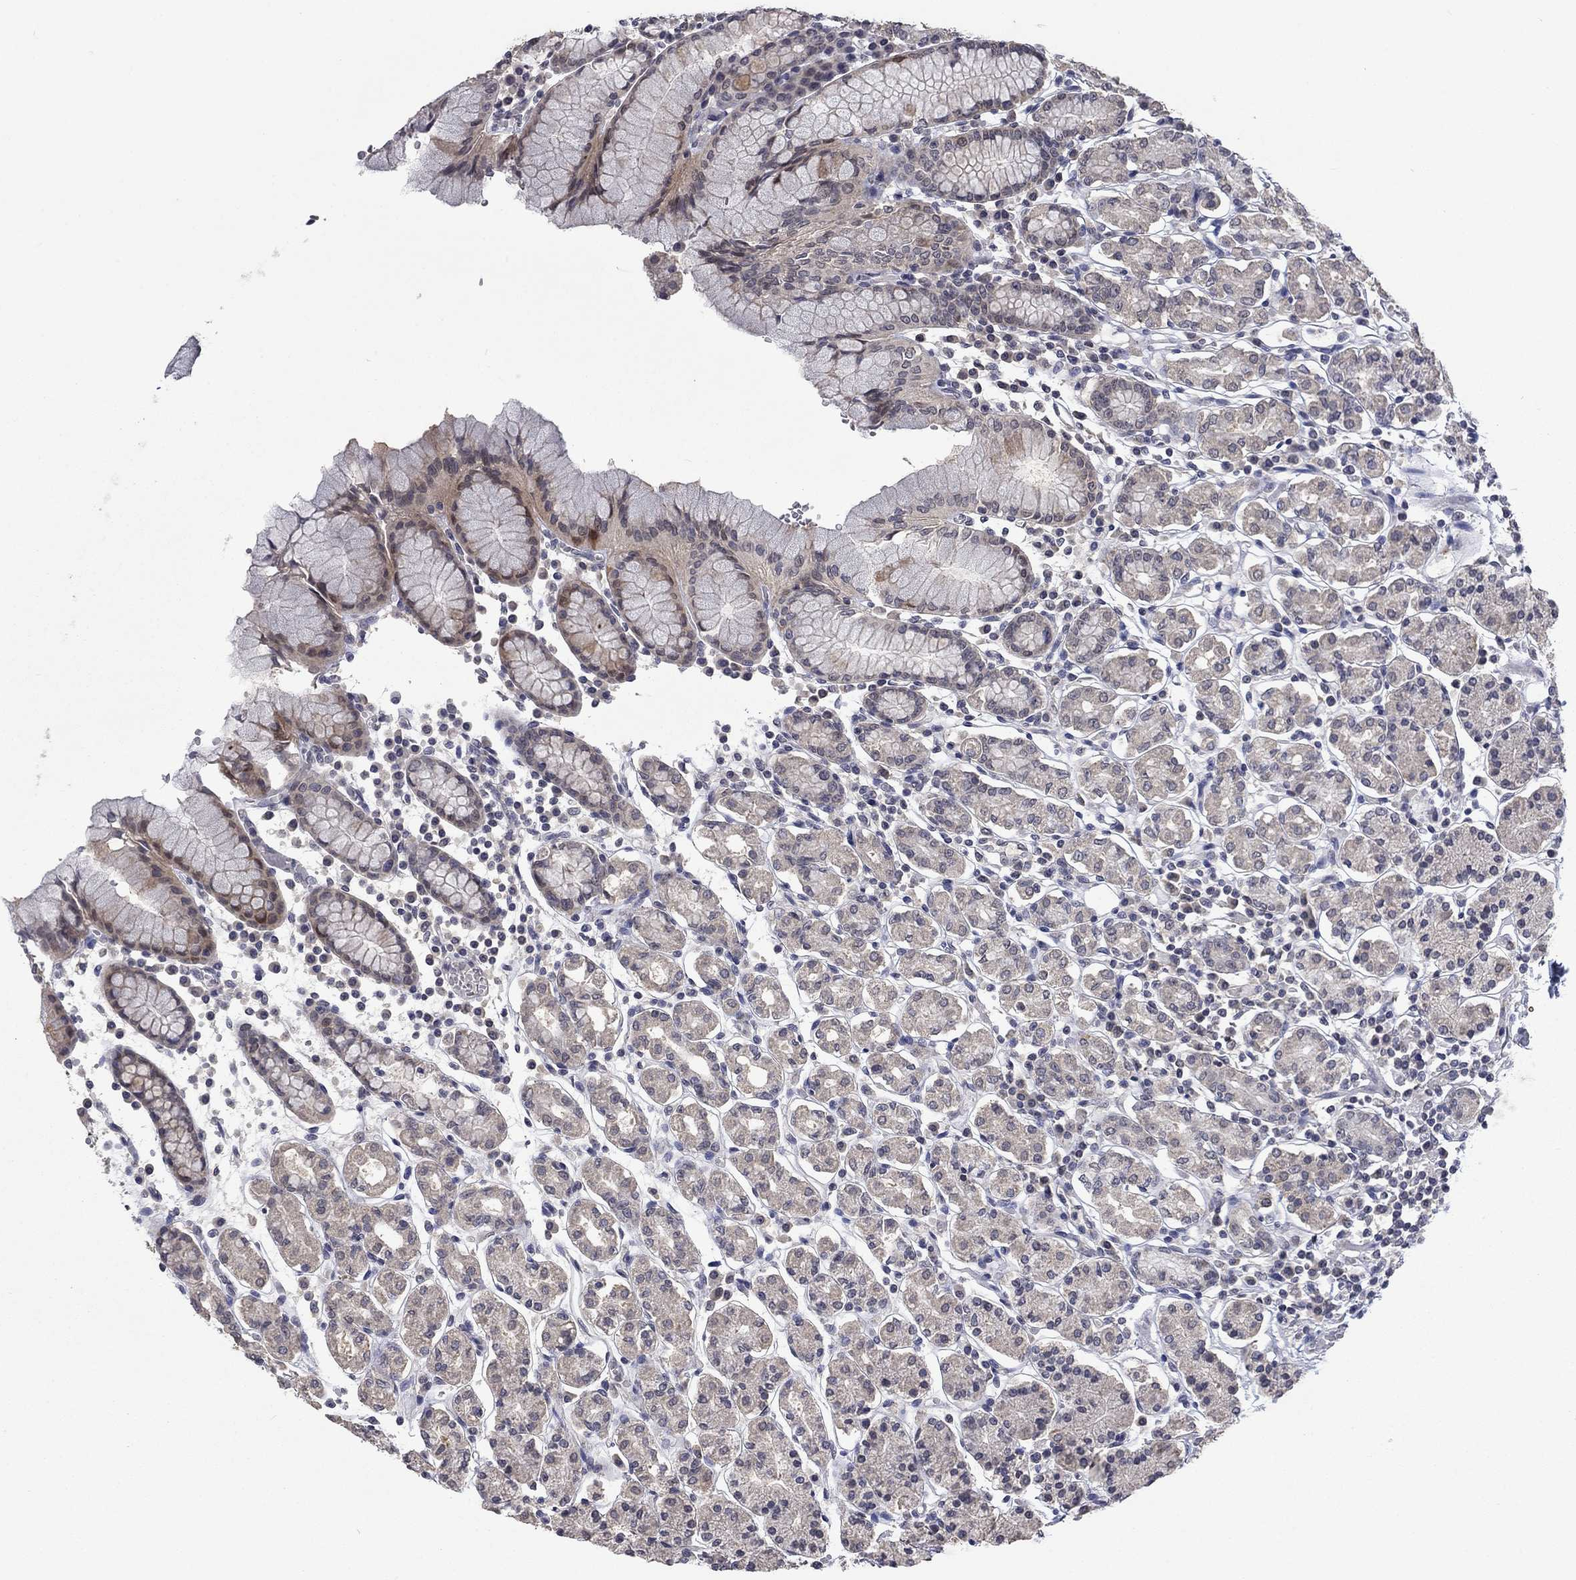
{"staining": {"intensity": "weak", "quantity": "<25%", "location": "cytoplasmic/membranous"}, "tissue": "stomach", "cell_type": "Glandular cells", "image_type": "normal", "snomed": [{"axis": "morphology", "description": "Normal tissue, NOS"}, {"axis": "topography", "description": "Stomach, upper"}, {"axis": "topography", "description": "Stomach"}], "caption": "IHC photomicrograph of benign stomach: stomach stained with DAB reveals no significant protein staining in glandular cells.", "gene": "SPATA33", "patient": {"sex": "male", "age": 62}}